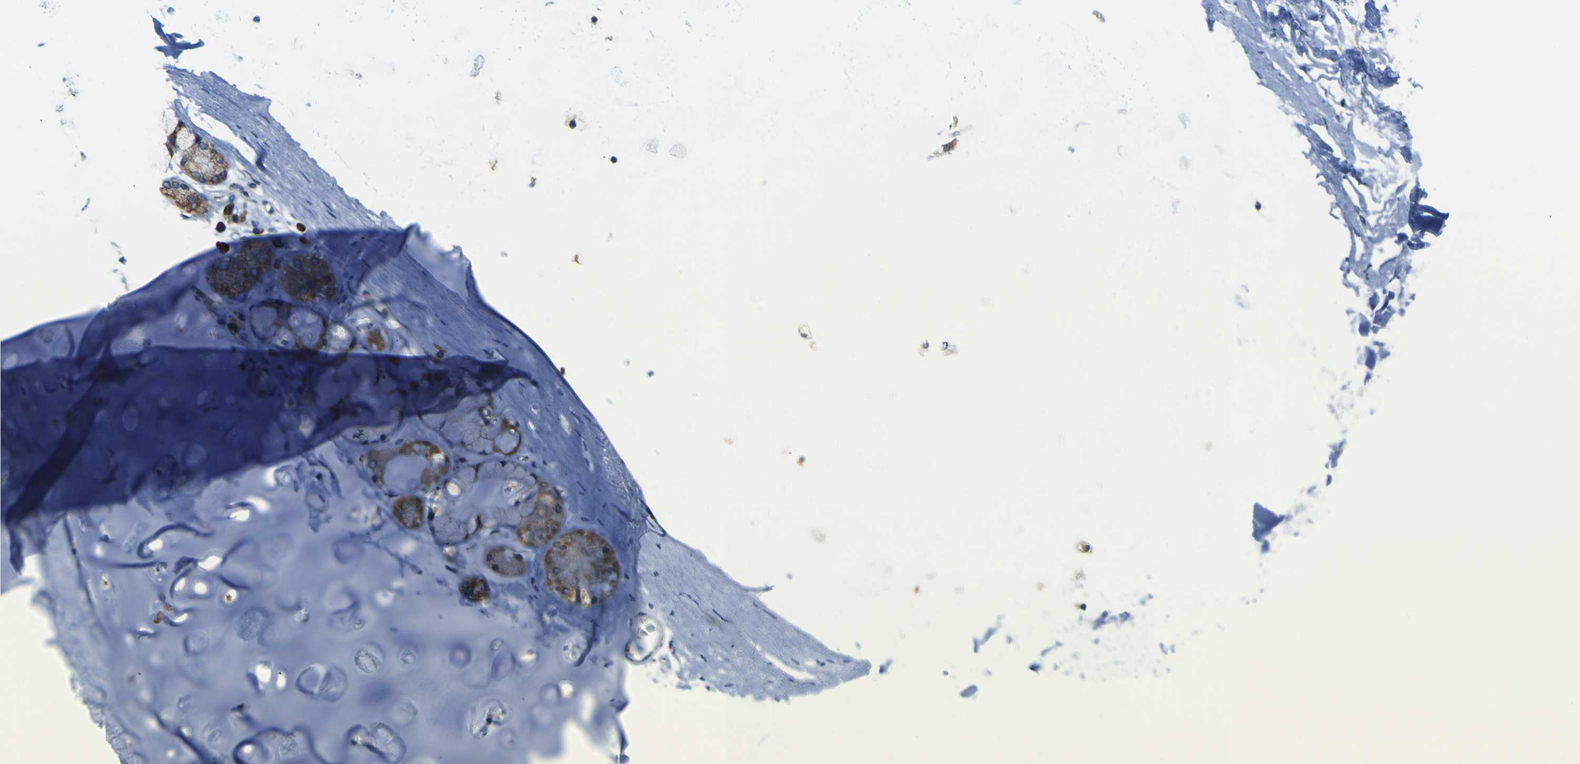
{"staining": {"intensity": "moderate", "quantity": "<25%", "location": "cytoplasmic/membranous"}, "tissue": "adipose tissue", "cell_type": "Adipocytes", "image_type": "normal", "snomed": [{"axis": "morphology", "description": "Normal tissue, NOS"}, {"axis": "topography", "description": "Bronchus"}], "caption": "Brown immunohistochemical staining in benign human adipose tissue reveals moderate cytoplasmic/membranous expression in approximately <25% of adipocytes.", "gene": "STIM1", "patient": {"sex": "female", "age": 73}}